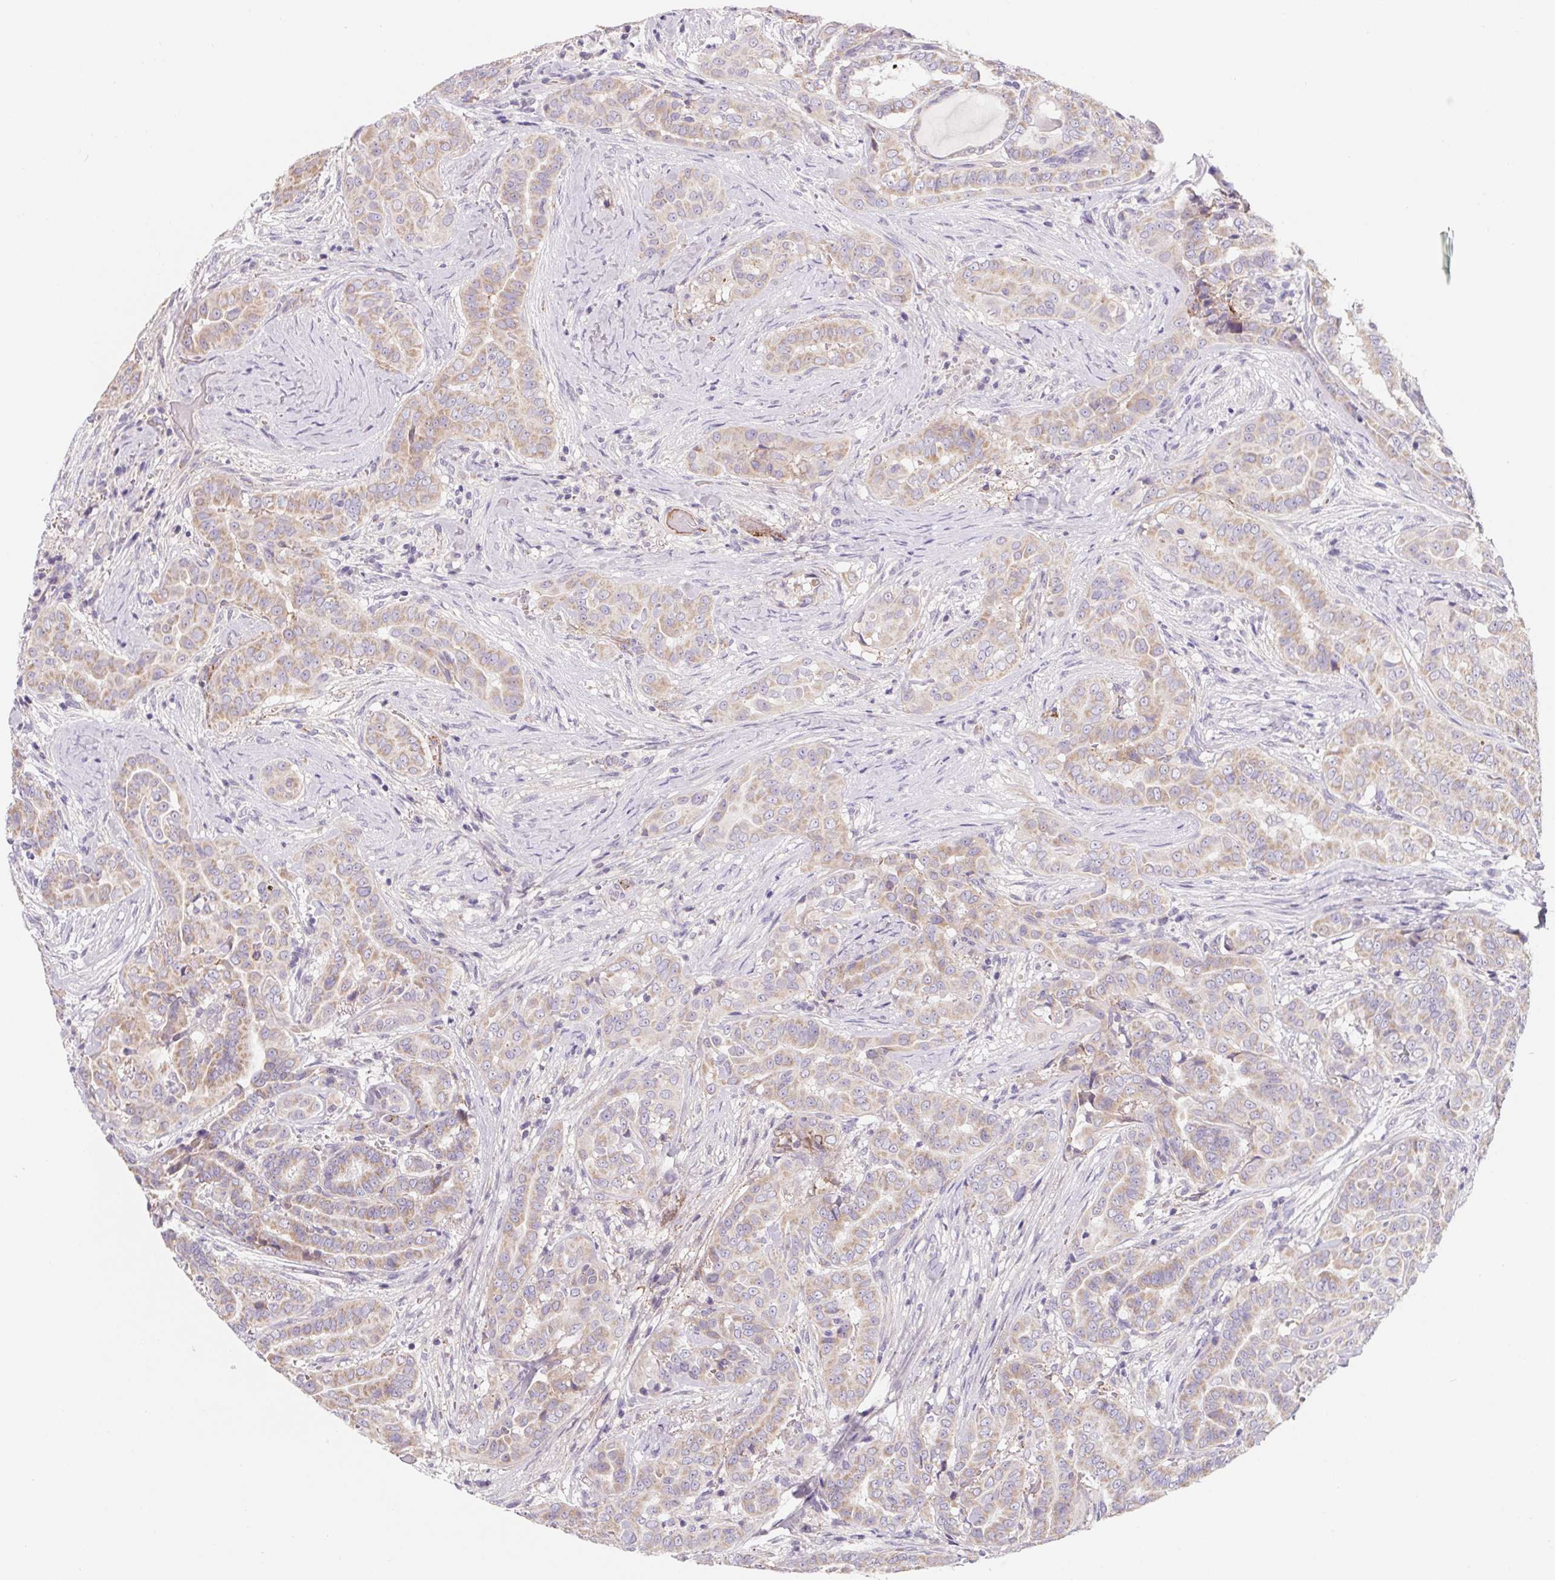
{"staining": {"intensity": "weak", "quantity": ">75%", "location": "cytoplasmic/membranous"}, "tissue": "thyroid cancer", "cell_type": "Tumor cells", "image_type": "cancer", "snomed": [{"axis": "morphology", "description": "Papillary adenocarcinoma, NOS"}, {"axis": "morphology", "description": "Papillary adenoma metastatic"}, {"axis": "topography", "description": "Thyroid gland"}], "caption": "Human thyroid cancer stained with a brown dye reveals weak cytoplasmic/membranous positive positivity in about >75% of tumor cells.", "gene": "LPA", "patient": {"sex": "female", "age": 50}}